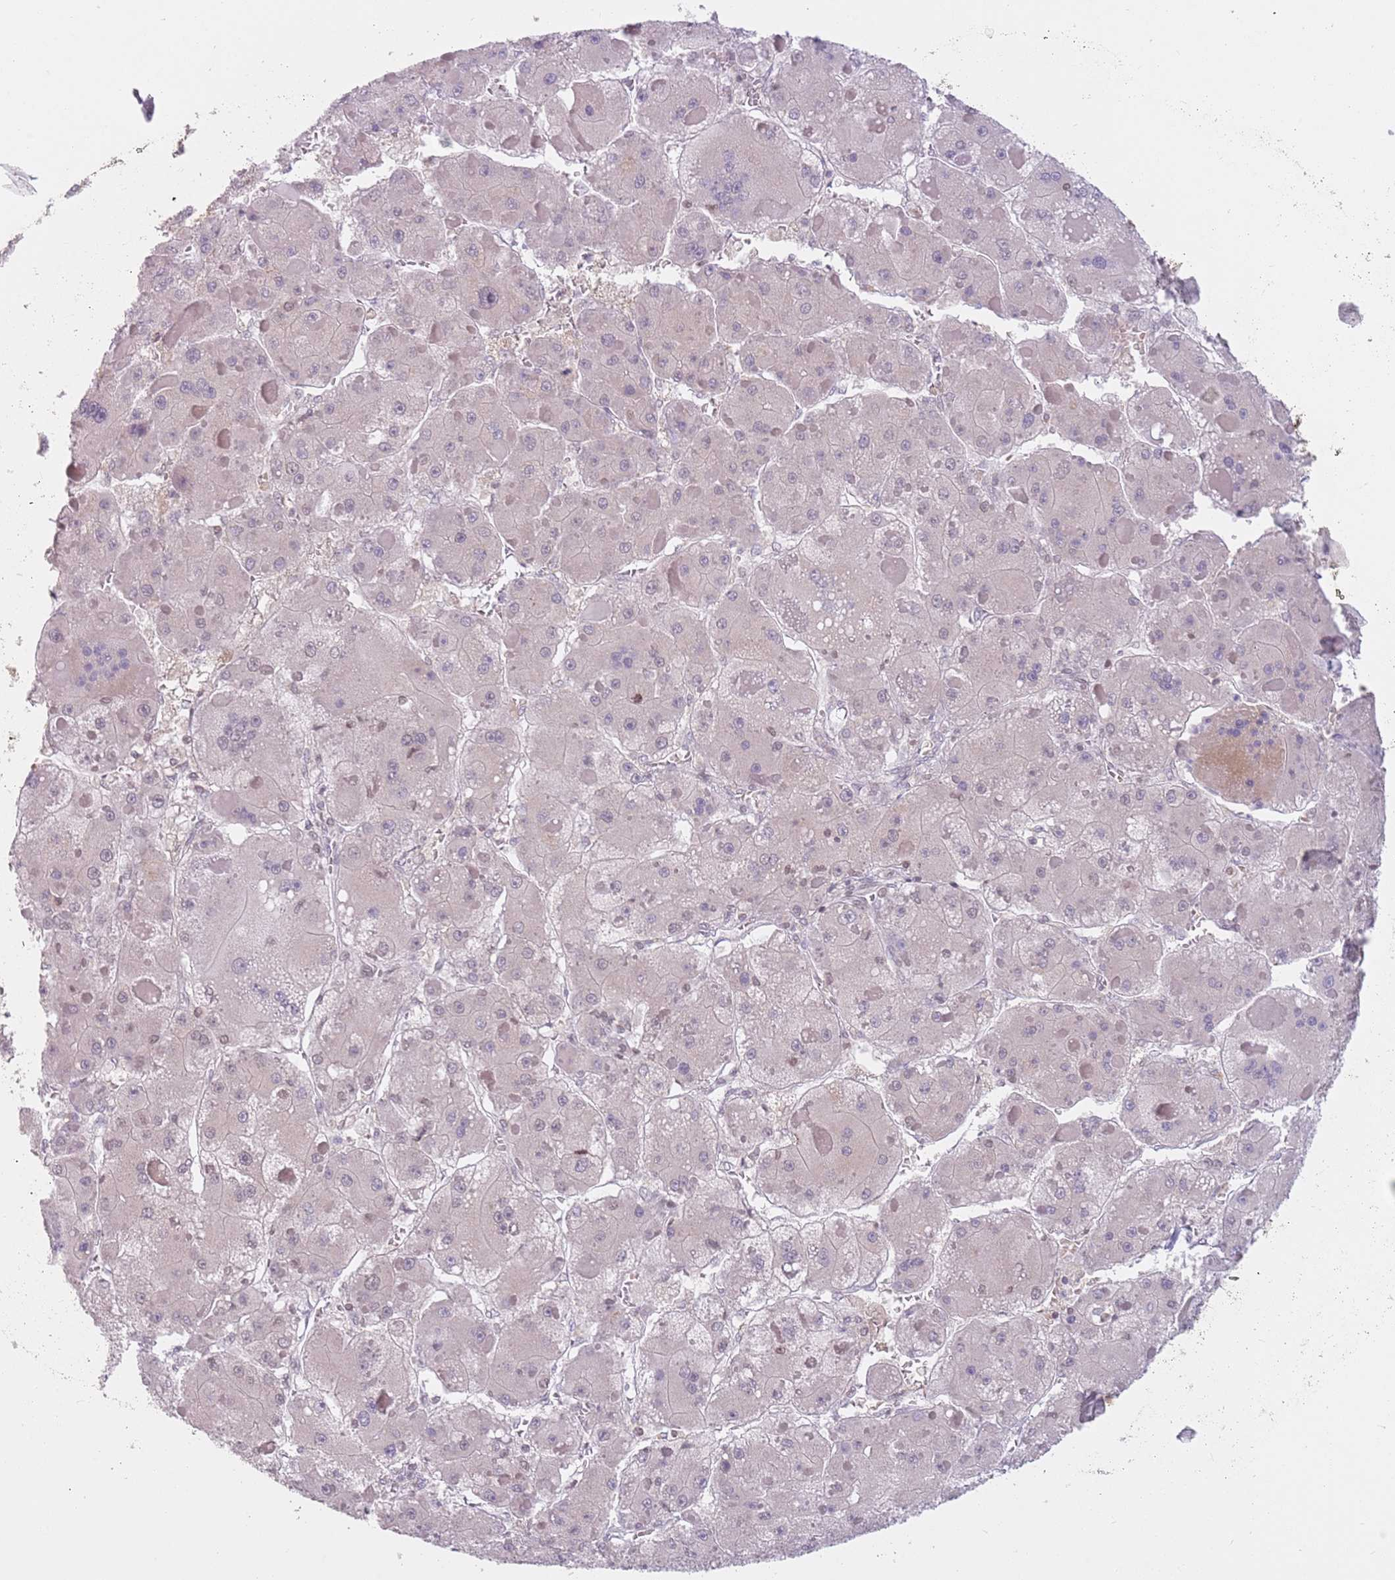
{"staining": {"intensity": "negative", "quantity": "none", "location": "none"}, "tissue": "liver cancer", "cell_type": "Tumor cells", "image_type": "cancer", "snomed": [{"axis": "morphology", "description": "Carcinoma, Hepatocellular, NOS"}, {"axis": "topography", "description": "Liver"}], "caption": "DAB (3,3'-diaminobenzidine) immunohistochemical staining of human liver hepatocellular carcinoma reveals no significant staining in tumor cells.", "gene": "ZNF574", "patient": {"sex": "female", "age": 73}}